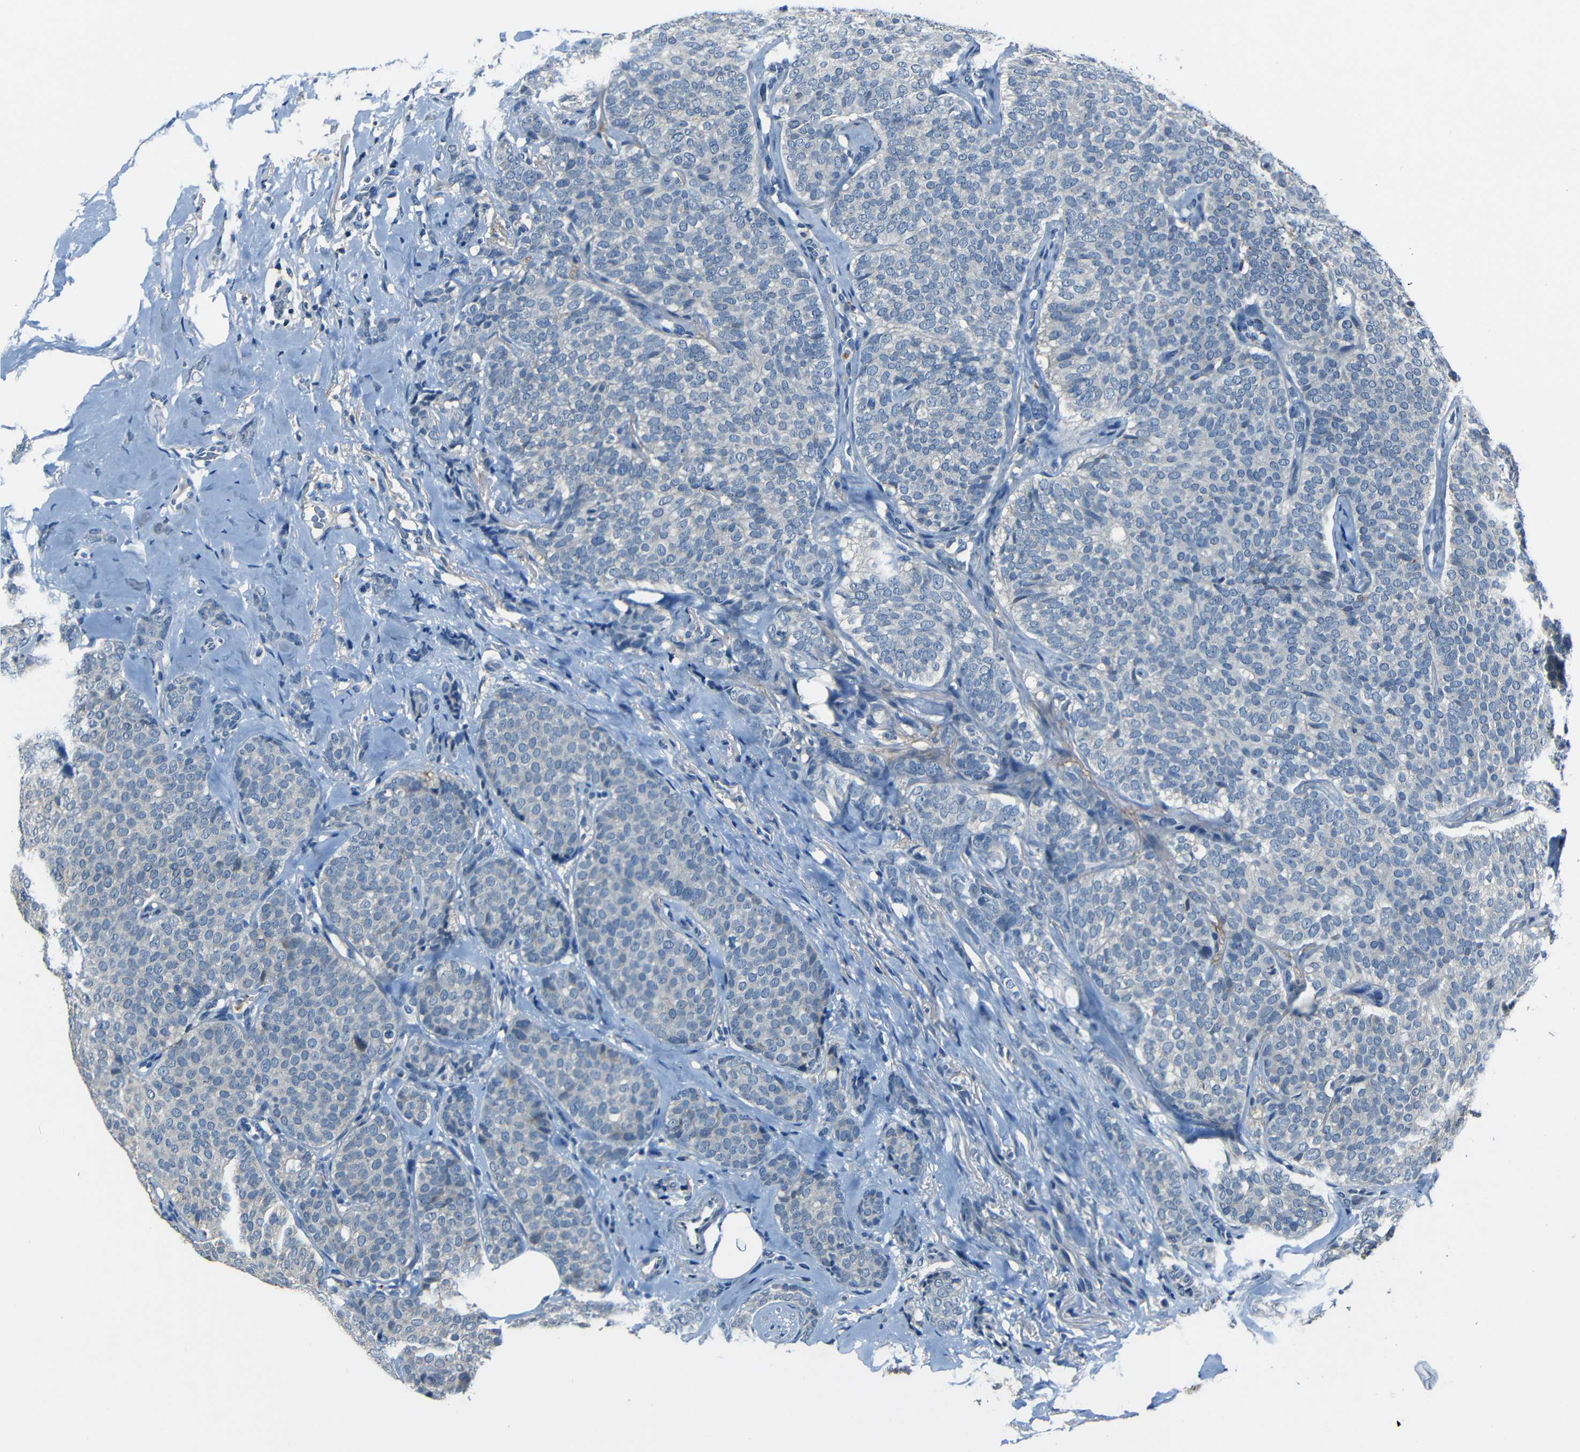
{"staining": {"intensity": "negative", "quantity": "none", "location": "none"}, "tissue": "breast cancer", "cell_type": "Tumor cells", "image_type": "cancer", "snomed": [{"axis": "morphology", "description": "Lobular carcinoma"}, {"axis": "topography", "description": "Skin"}, {"axis": "topography", "description": "Breast"}], "caption": "The histopathology image demonstrates no staining of tumor cells in breast cancer (lobular carcinoma). (Immunohistochemistry, brightfield microscopy, high magnification).", "gene": "SLA", "patient": {"sex": "female", "age": 46}}